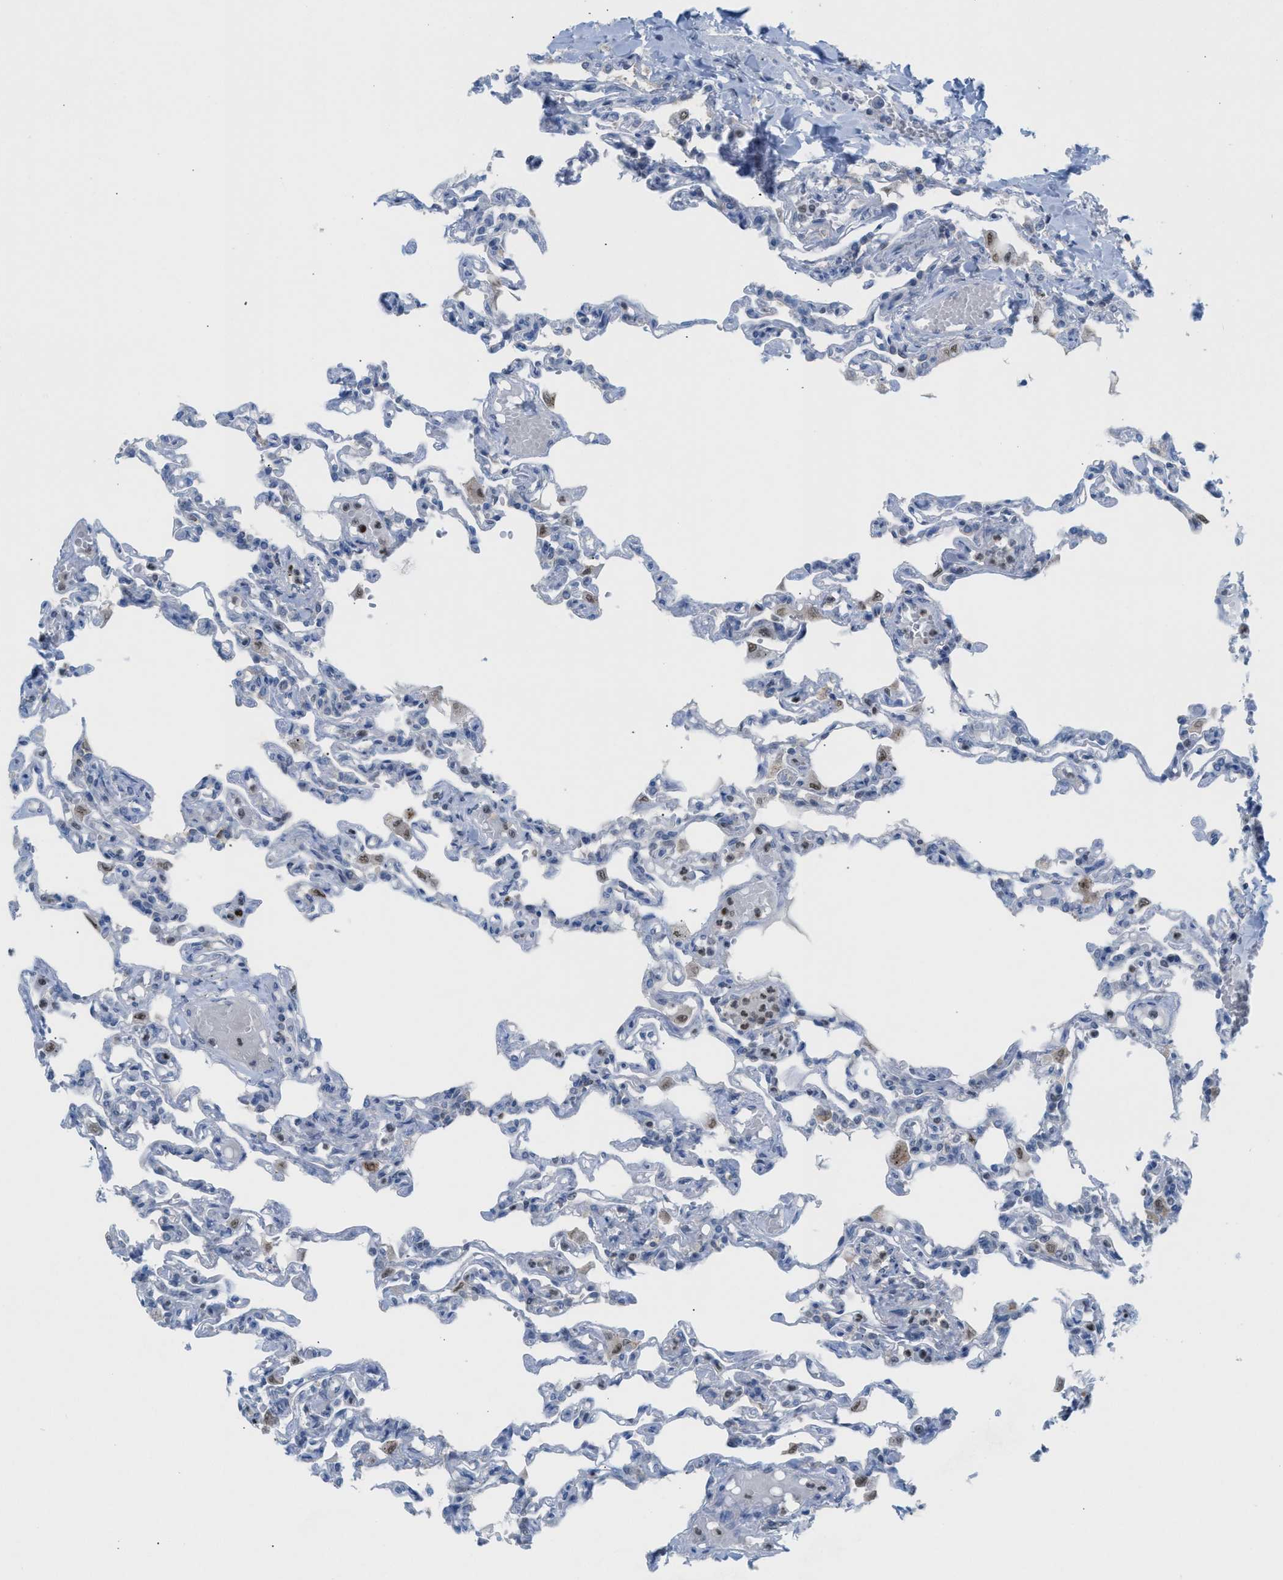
{"staining": {"intensity": "weak", "quantity": "<25%", "location": "nuclear"}, "tissue": "lung", "cell_type": "Alveolar cells", "image_type": "normal", "snomed": [{"axis": "morphology", "description": "Normal tissue, NOS"}, {"axis": "topography", "description": "Lung"}], "caption": "An IHC micrograph of benign lung is shown. There is no staining in alveolar cells of lung. The staining is performed using DAB (3,3'-diaminobenzidine) brown chromogen with nuclei counter-stained in using hematoxylin.", "gene": "PPM1D", "patient": {"sex": "male", "age": 21}}